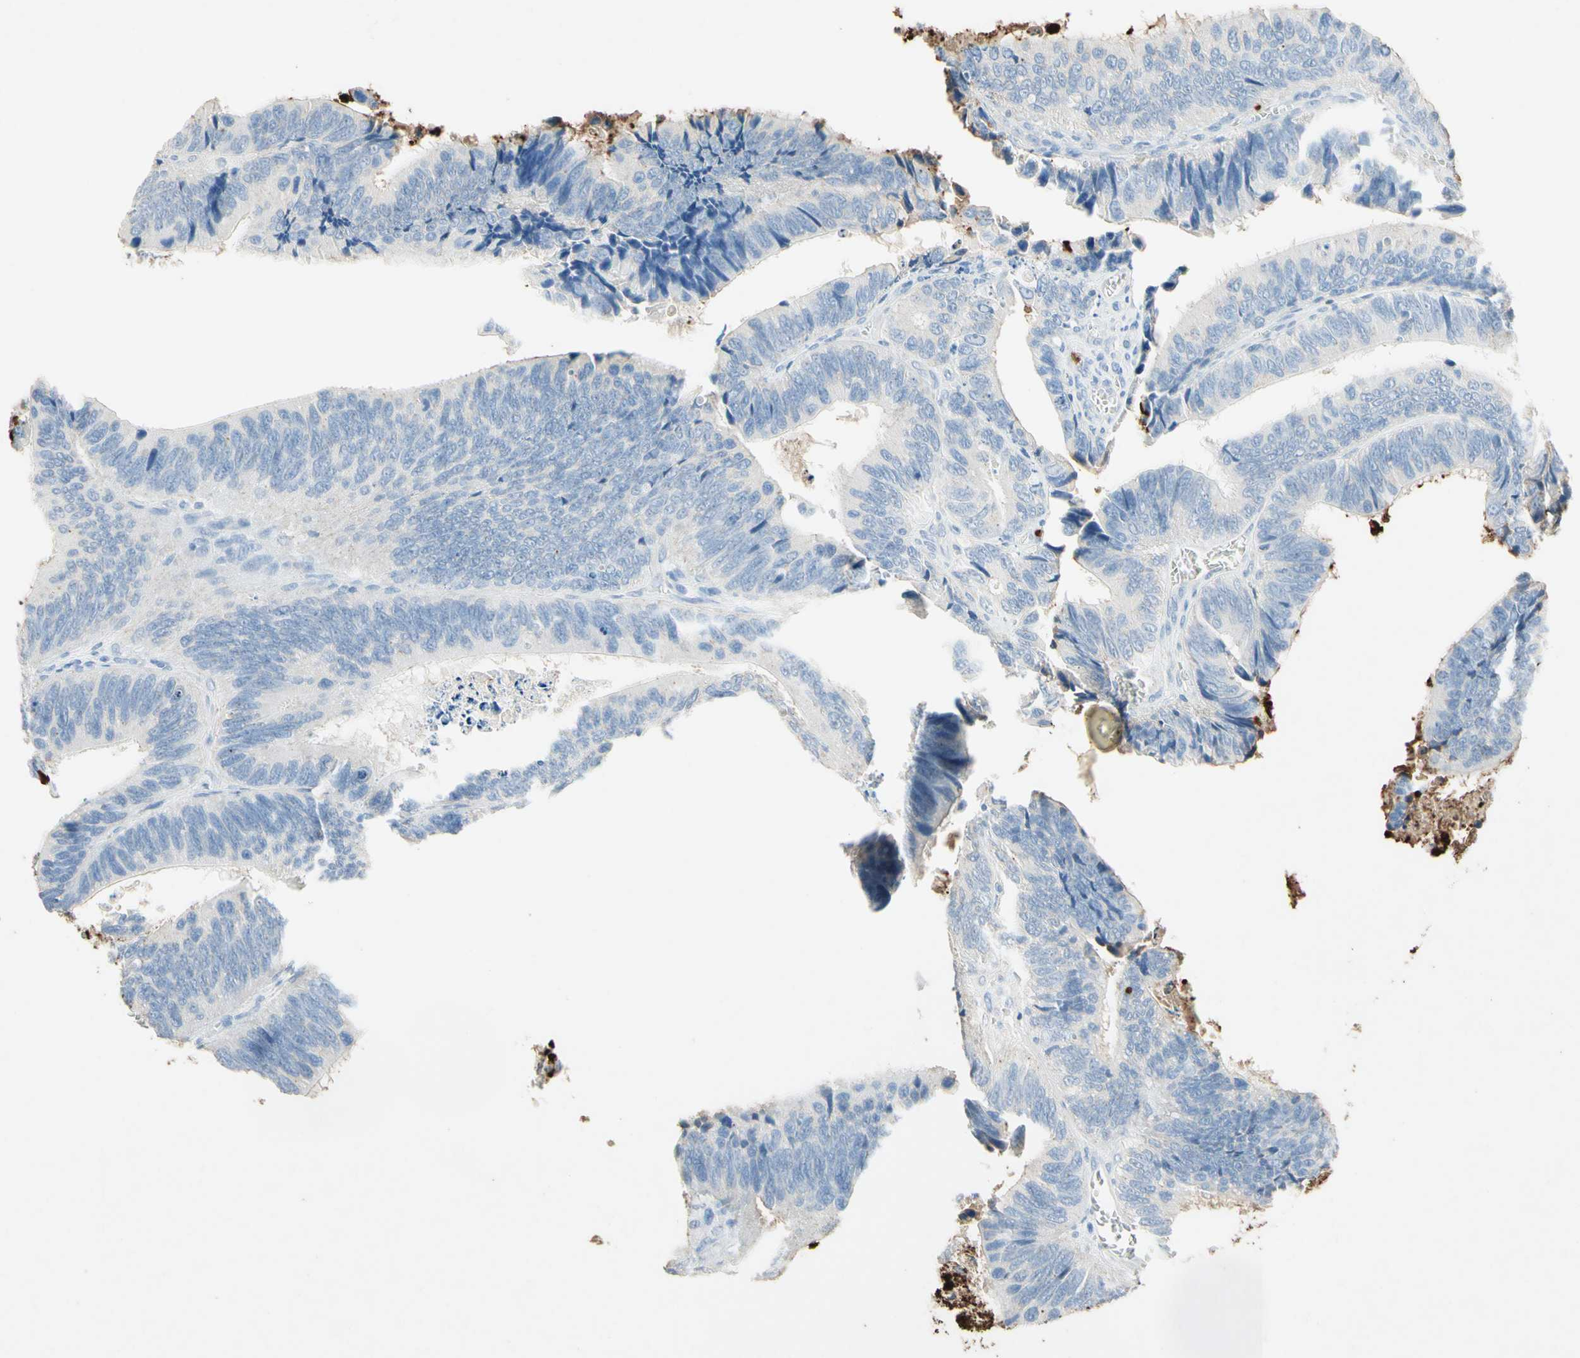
{"staining": {"intensity": "negative", "quantity": "none", "location": "none"}, "tissue": "colorectal cancer", "cell_type": "Tumor cells", "image_type": "cancer", "snomed": [{"axis": "morphology", "description": "Adenocarcinoma, NOS"}, {"axis": "topography", "description": "Colon"}], "caption": "DAB immunohistochemical staining of adenocarcinoma (colorectal) shows no significant positivity in tumor cells.", "gene": "NFKBIZ", "patient": {"sex": "male", "age": 72}}